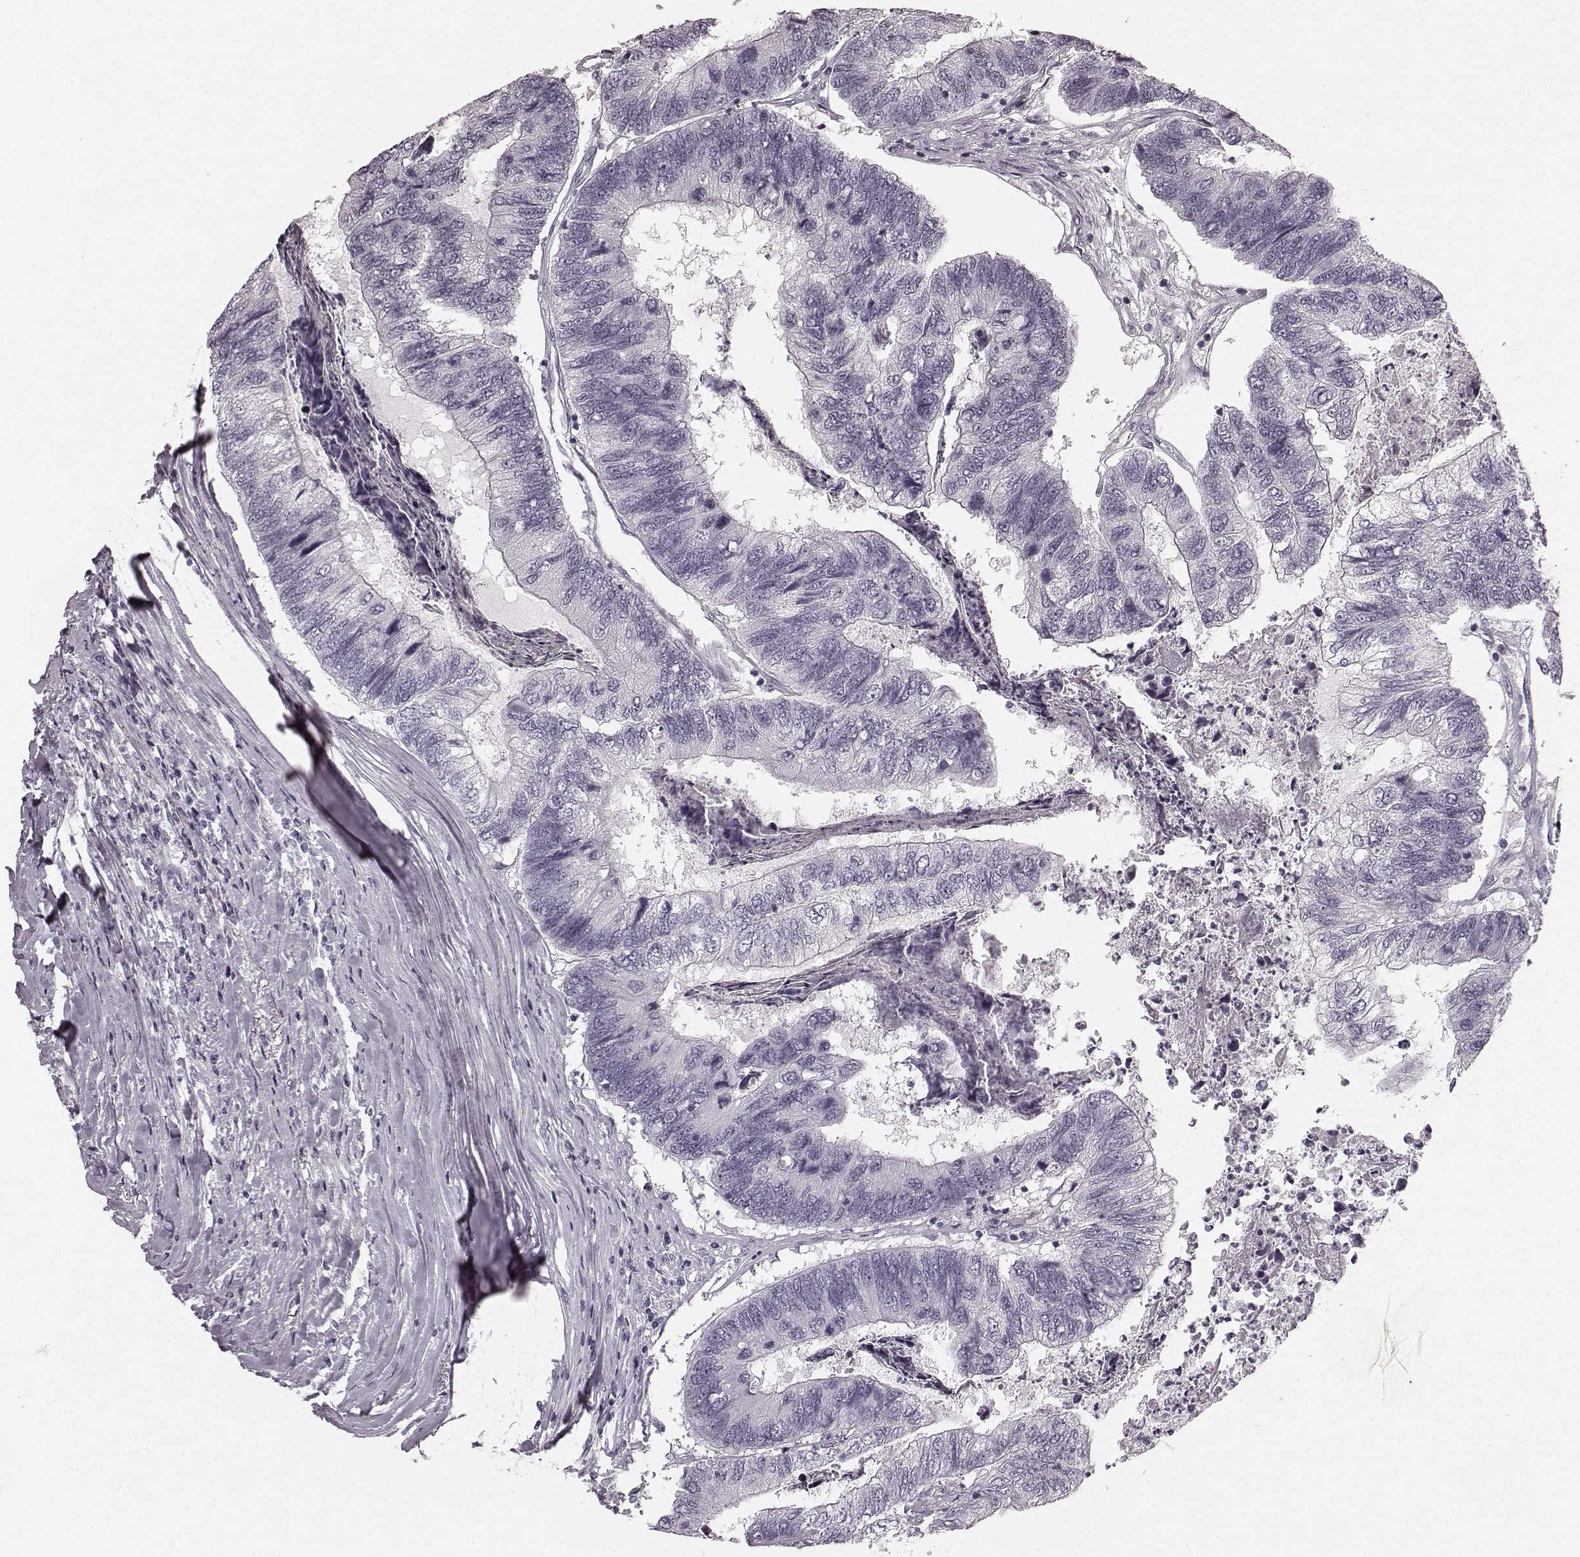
{"staining": {"intensity": "negative", "quantity": "none", "location": "none"}, "tissue": "colorectal cancer", "cell_type": "Tumor cells", "image_type": "cancer", "snomed": [{"axis": "morphology", "description": "Adenocarcinoma, NOS"}, {"axis": "topography", "description": "Colon"}], "caption": "An IHC image of colorectal cancer (adenocarcinoma) is shown. There is no staining in tumor cells of colorectal cancer (adenocarcinoma).", "gene": "TMPRSS15", "patient": {"sex": "female", "age": 67}}